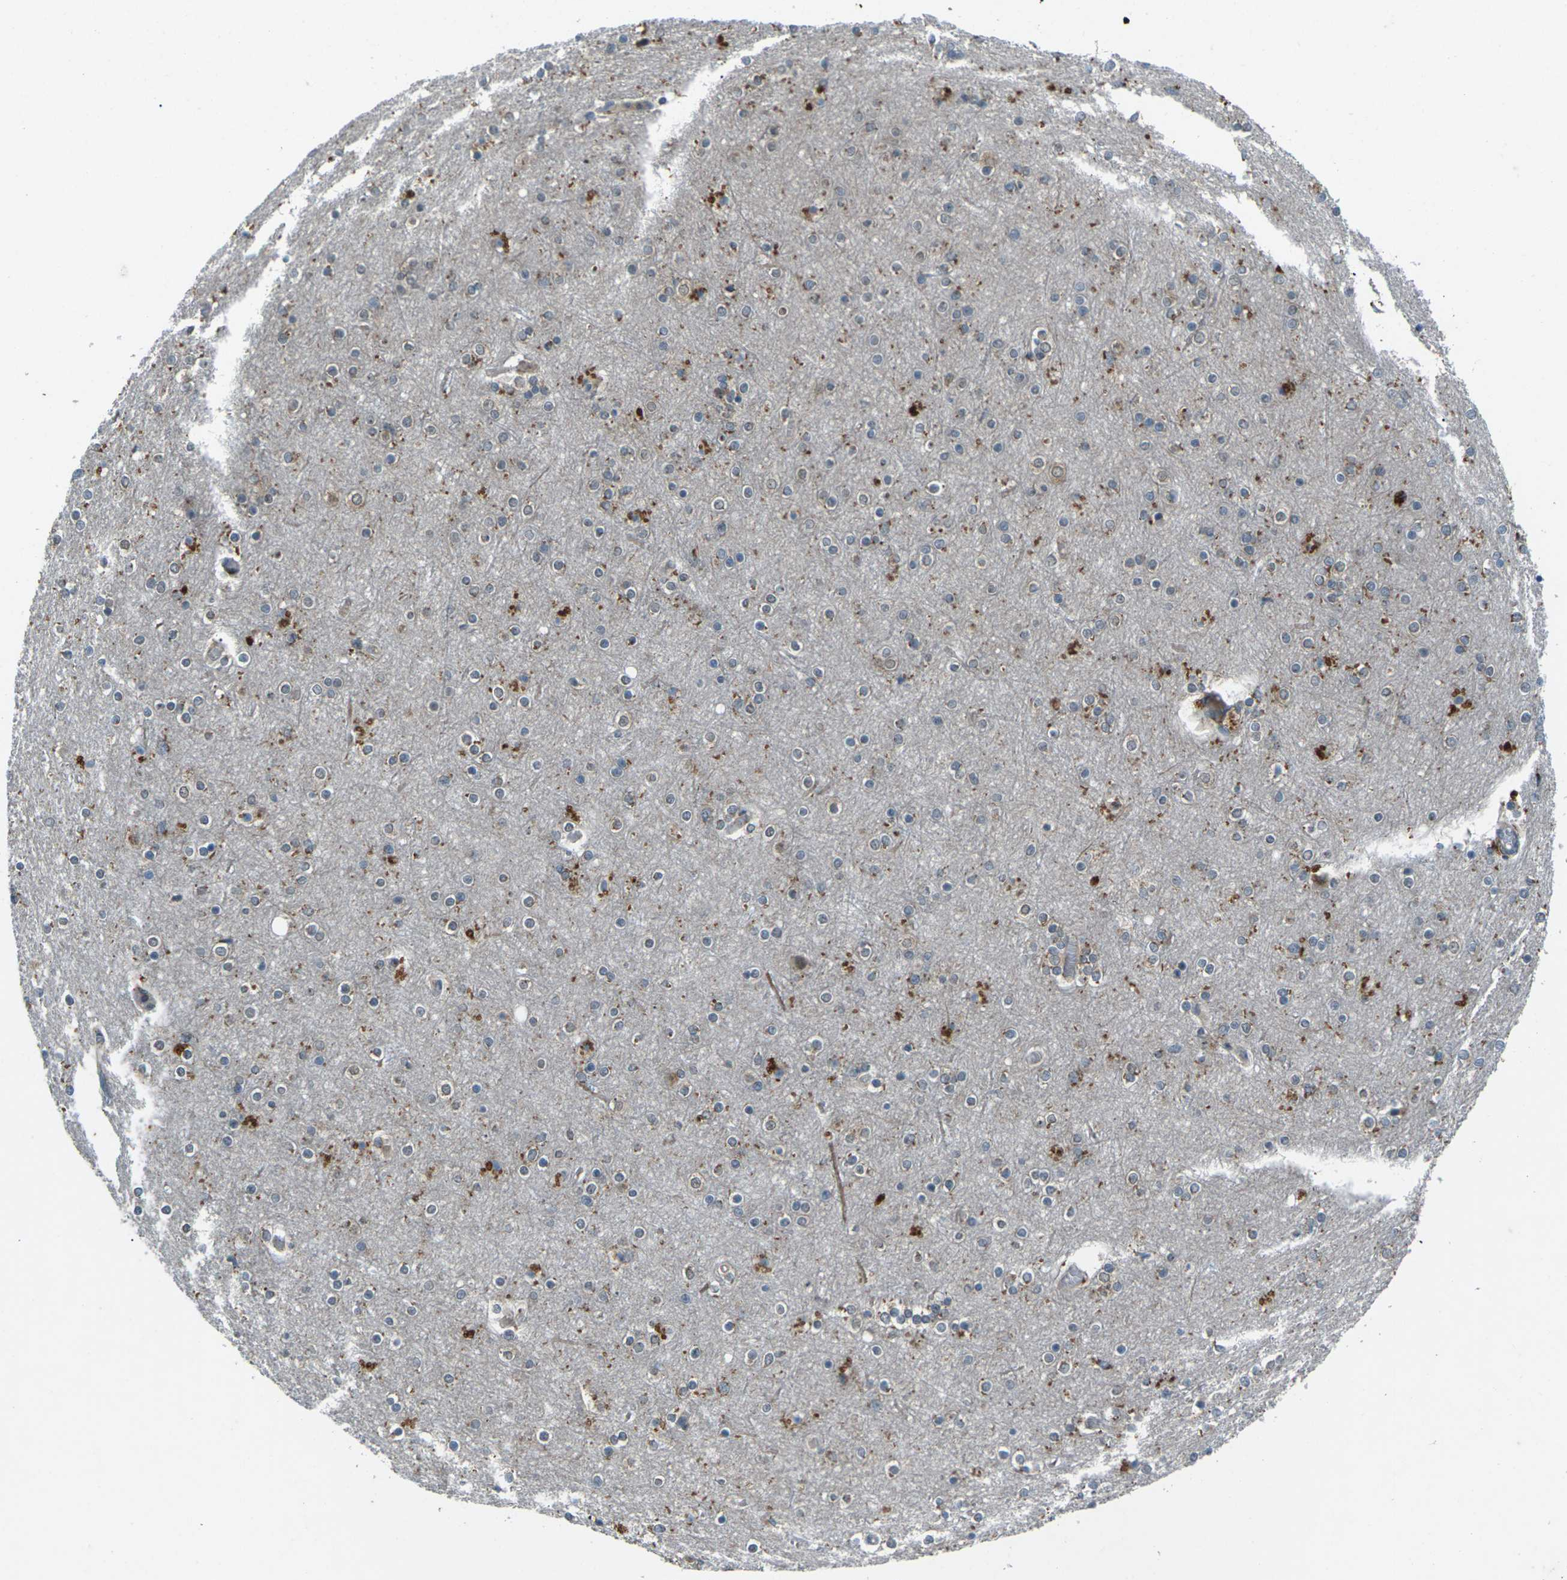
{"staining": {"intensity": "negative", "quantity": "none", "location": "none"}, "tissue": "cerebral cortex", "cell_type": "Endothelial cells", "image_type": "normal", "snomed": [{"axis": "morphology", "description": "Normal tissue, NOS"}, {"axis": "topography", "description": "Cerebral cortex"}], "caption": "A high-resolution photomicrograph shows immunohistochemistry staining of benign cerebral cortex, which reveals no significant expression in endothelial cells.", "gene": "SLC31A2", "patient": {"sex": "female", "age": 54}}